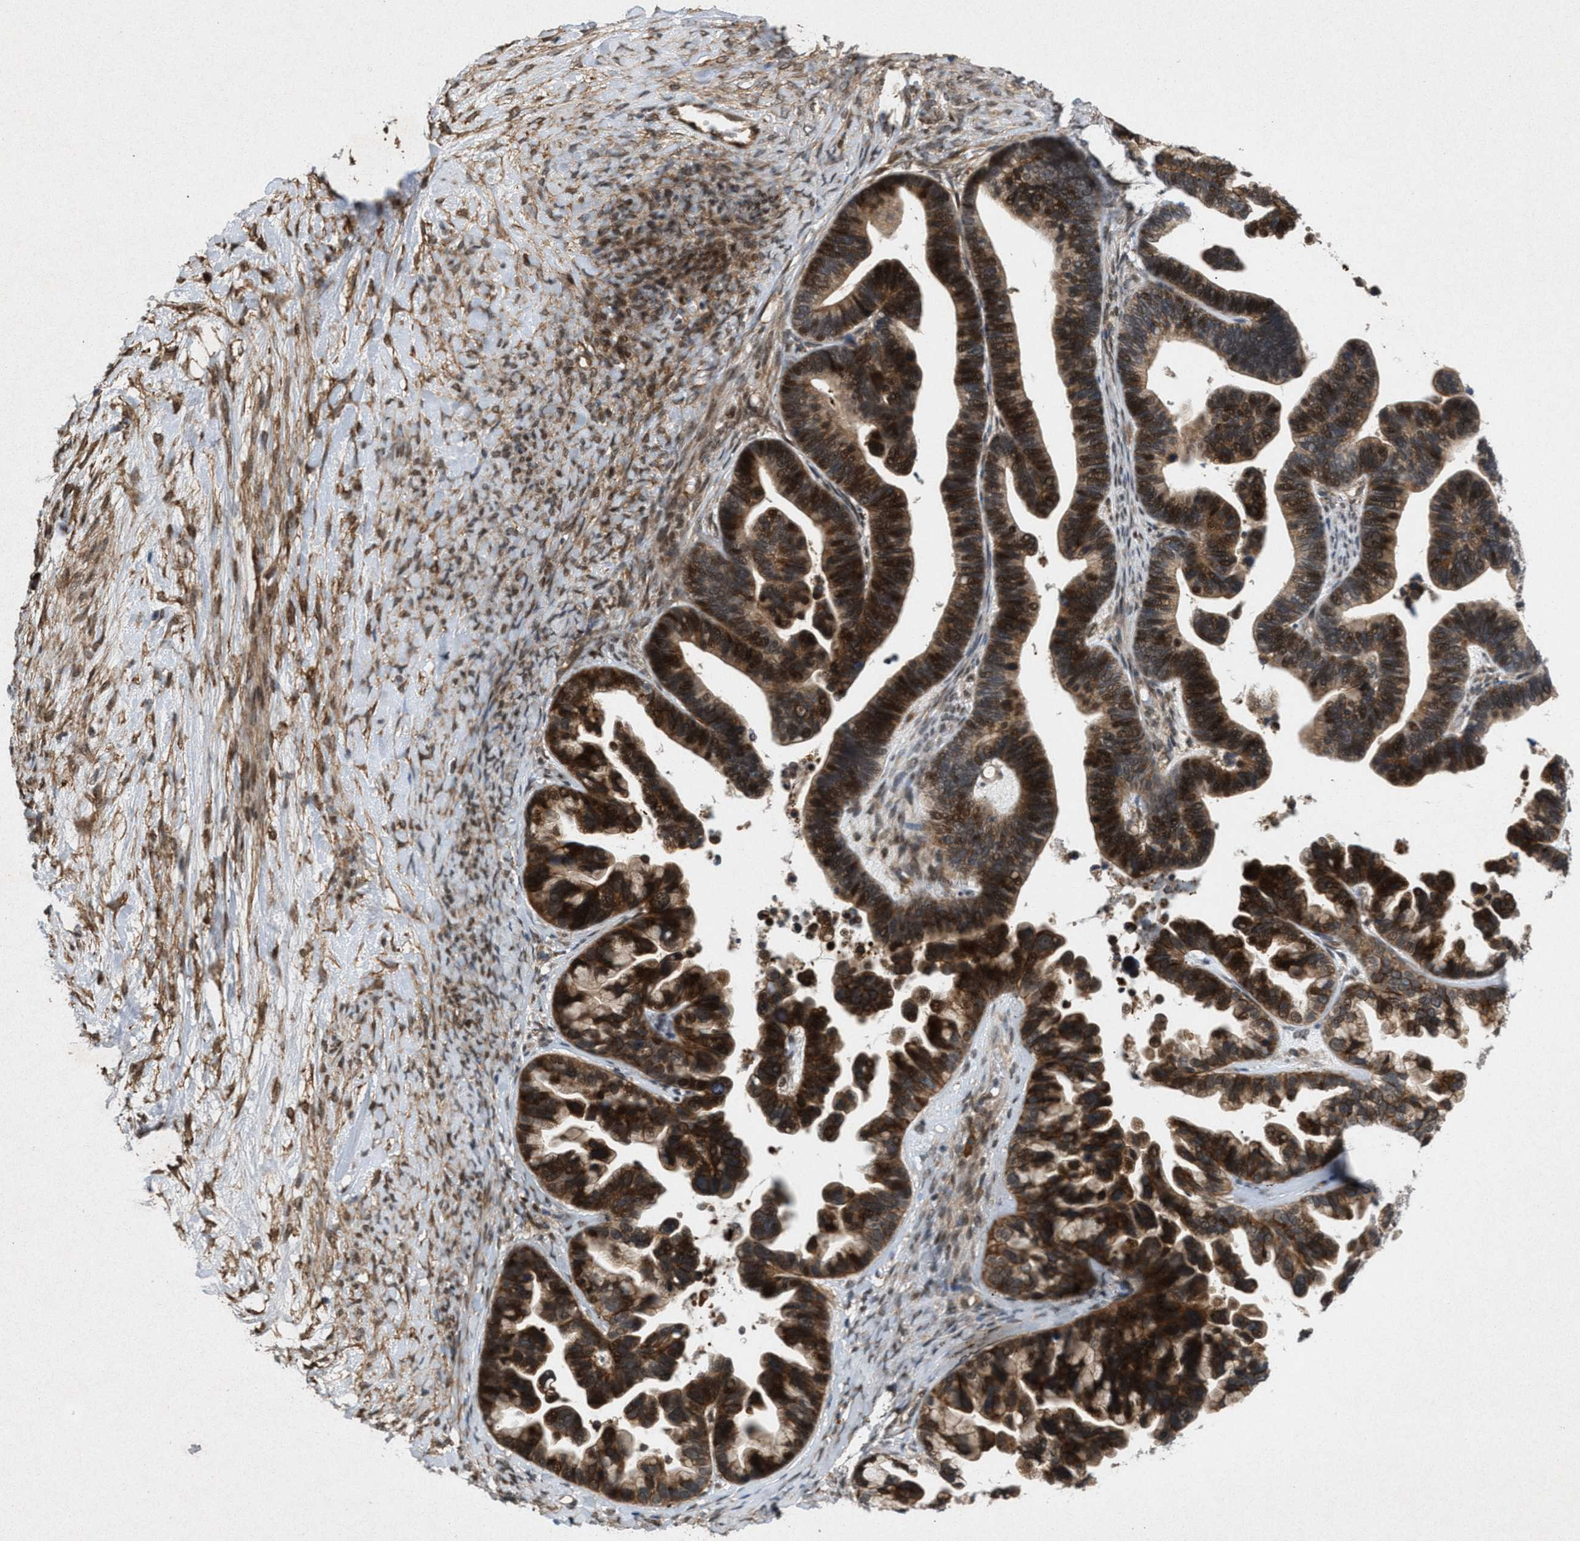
{"staining": {"intensity": "strong", "quantity": ">75%", "location": "cytoplasmic/membranous,nuclear"}, "tissue": "ovarian cancer", "cell_type": "Tumor cells", "image_type": "cancer", "snomed": [{"axis": "morphology", "description": "Cystadenocarcinoma, serous, NOS"}, {"axis": "topography", "description": "Ovary"}], "caption": "Protein analysis of ovarian cancer (serous cystadenocarcinoma) tissue displays strong cytoplasmic/membranous and nuclear staining in about >75% of tumor cells.", "gene": "MFSD6", "patient": {"sex": "female", "age": 56}}